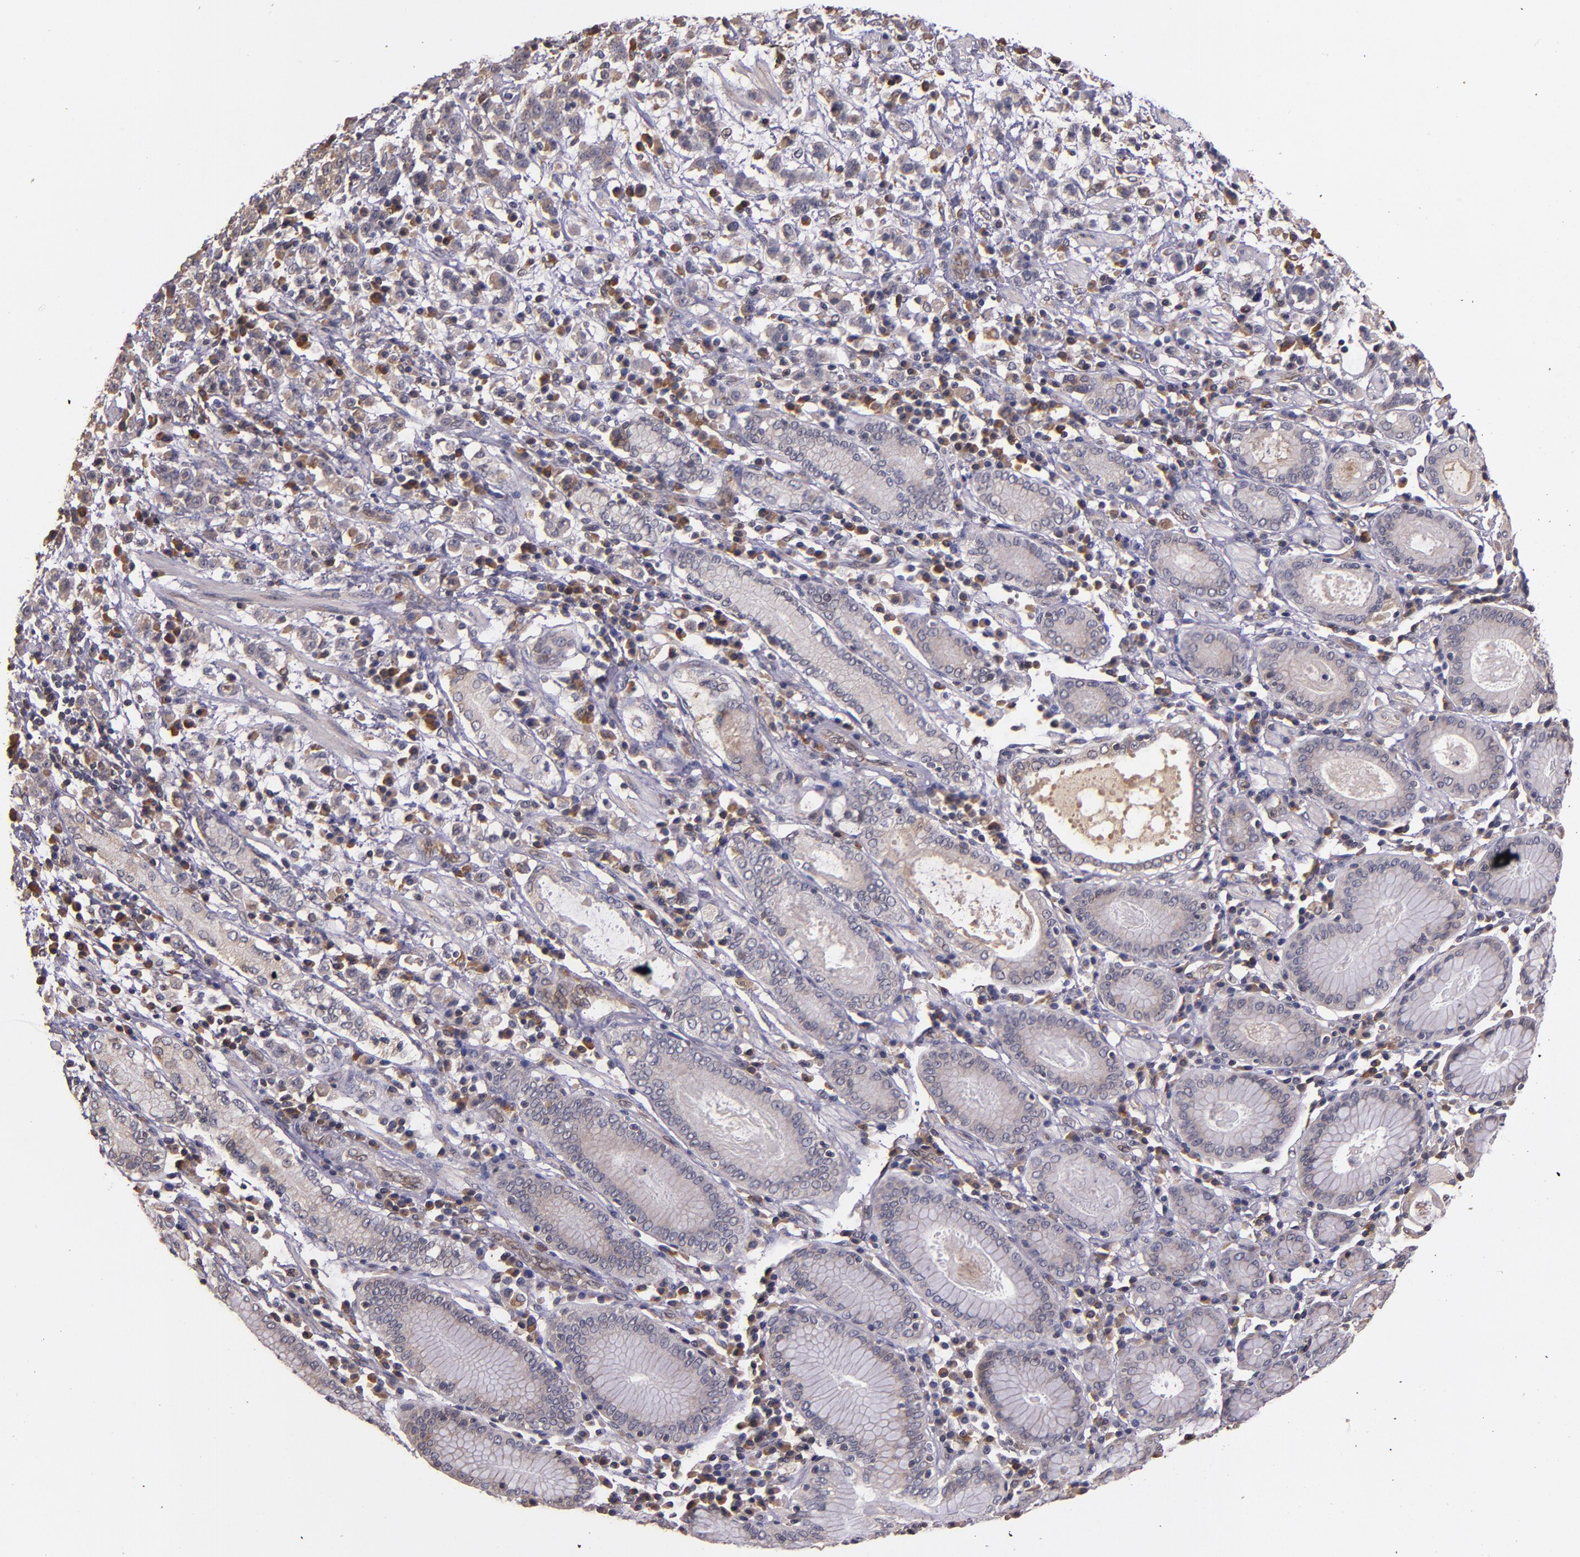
{"staining": {"intensity": "weak", "quantity": ">75%", "location": "cytoplasmic/membranous"}, "tissue": "stomach cancer", "cell_type": "Tumor cells", "image_type": "cancer", "snomed": [{"axis": "morphology", "description": "Adenocarcinoma, NOS"}, {"axis": "topography", "description": "Stomach, lower"}], "caption": "Tumor cells reveal low levels of weak cytoplasmic/membranous positivity in approximately >75% of cells in stomach cancer (adenocarcinoma).", "gene": "PRAF2", "patient": {"sex": "male", "age": 88}}